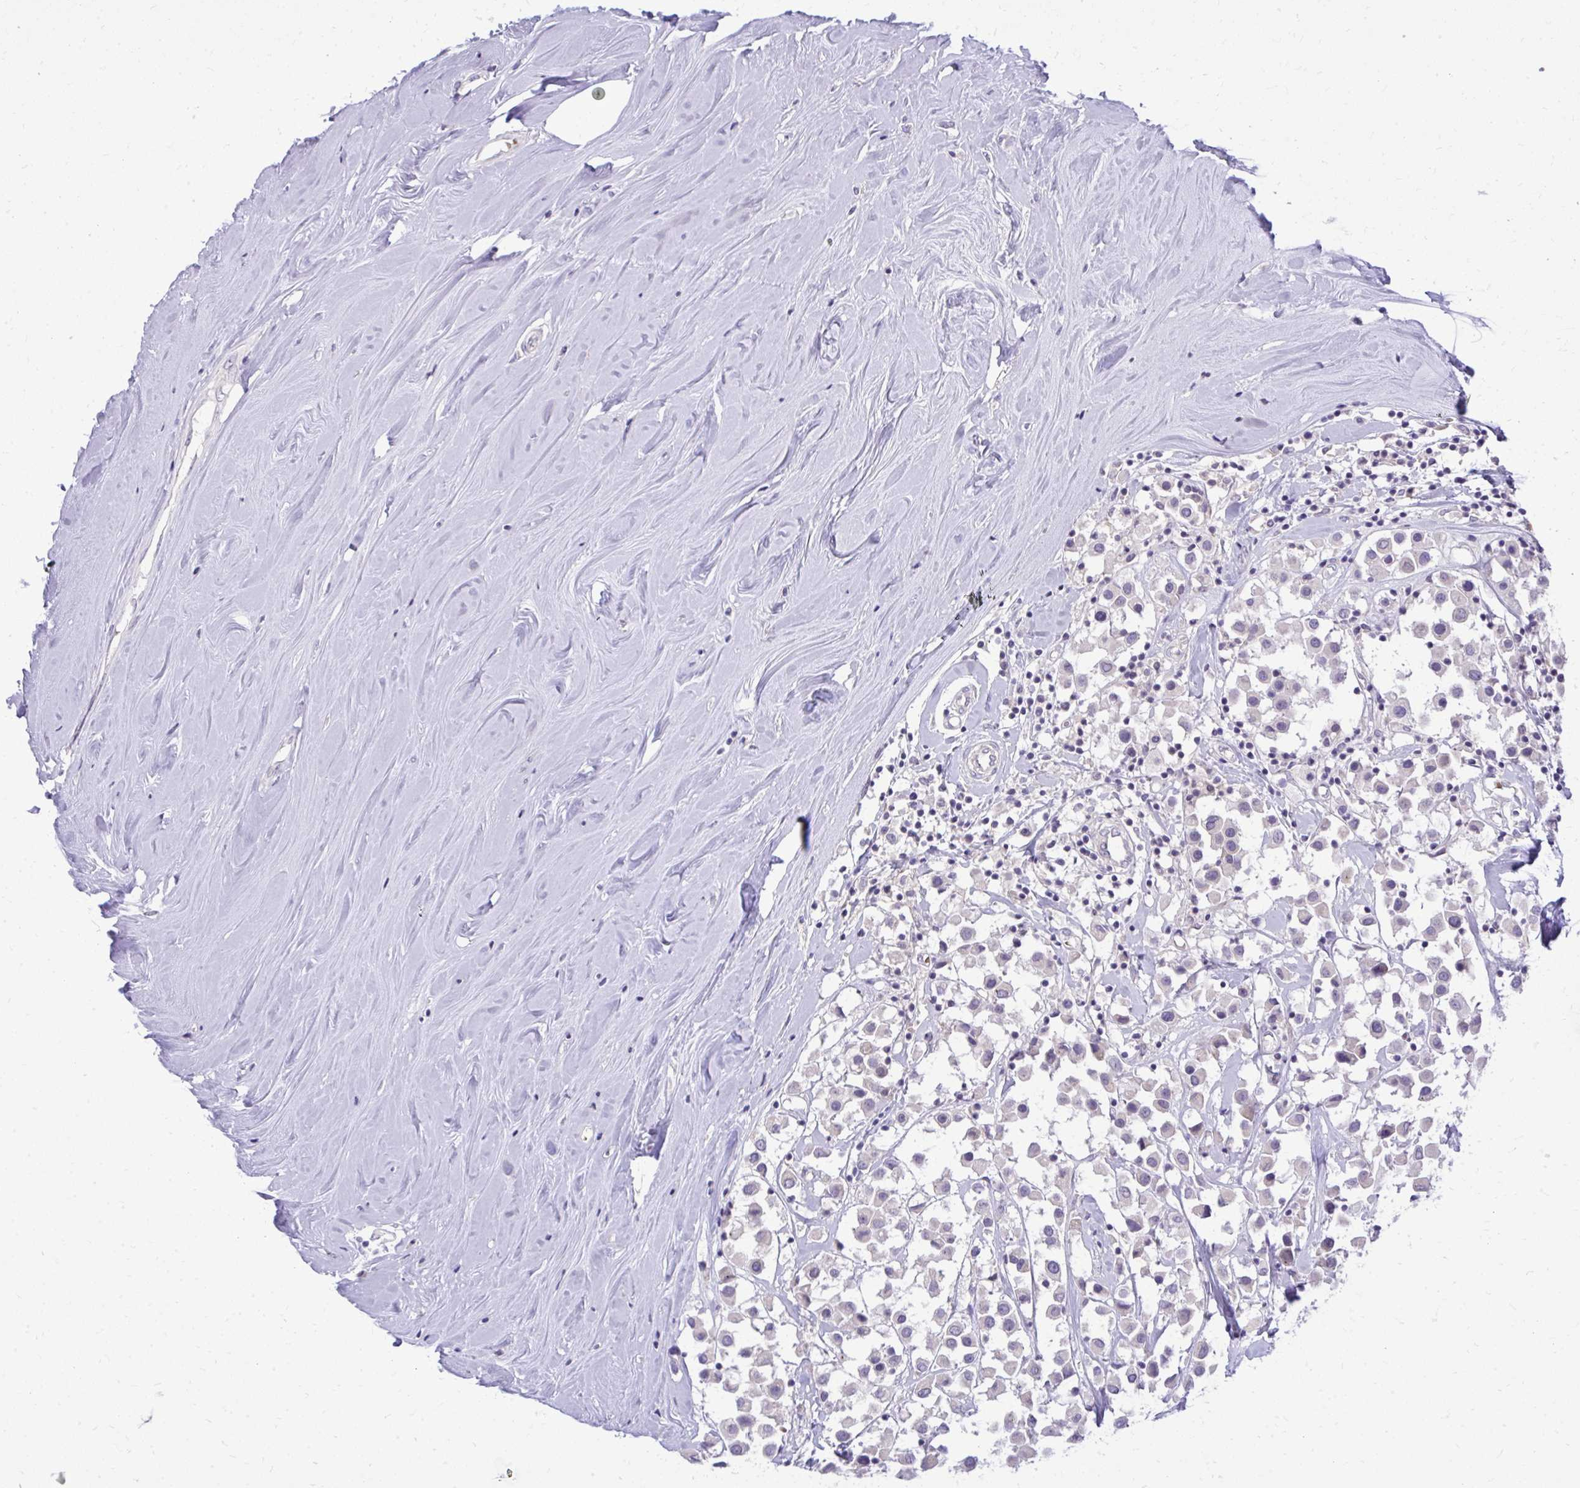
{"staining": {"intensity": "negative", "quantity": "none", "location": "none"}, "tissue": "breast cancer", "cell_type": "Tumor cells", "image_type": "cancer", "snomed": [{"axis": "morphology", "description": "Duct carcinoma"}, {"axis": "topography", "description": "Breast"}], "caption": "Infiltrating ductal carcinoma (breast) was stained to show a protein in brown. There is no significant positivity in tumor cells.", "gene": "DPY19L1", "patient": {"sex": "female", "age": 61}}